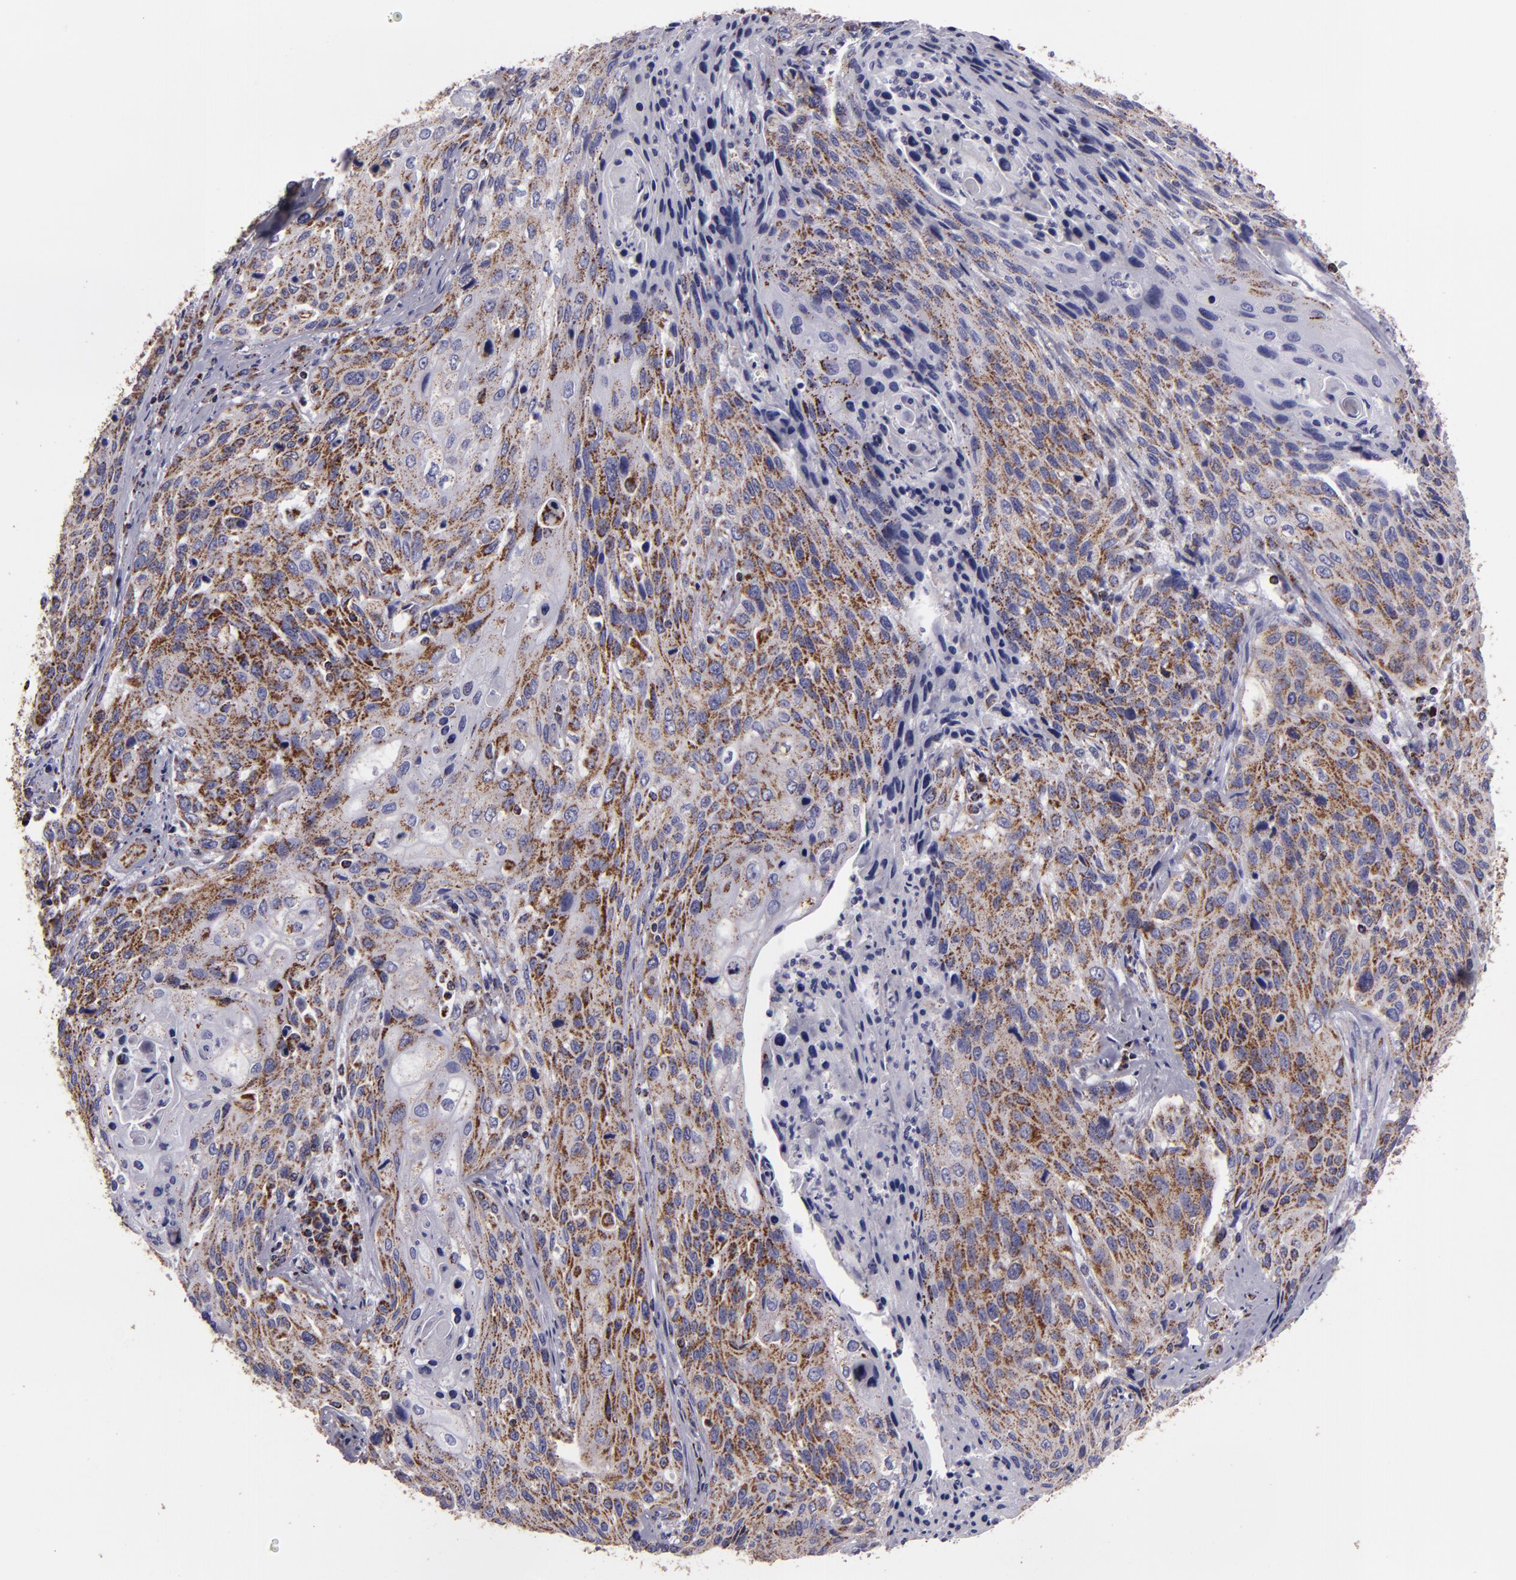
{"staining": {"intensity": "moderate", "quantity": ">75%", "location": "cytoplasmic/membranous"}, "tissue": "cervical cancer", "cell_type": "Tumor cells", "image_type": "cancer", "snomed": [{"axis": "morphology", "description": "Squamous cell carcinoma, NOS"}, {"axis": "topography", "description": "Cervix"}], "caption": "Cervical squamous cell carcinoma tissue reveals moderate cytoplasmic/membranous staining in about >75% of tumor cells, visualized by immunohistochemistry.", "gene": "HSPD1", "patient": {"sex": "female", "age": 32}}